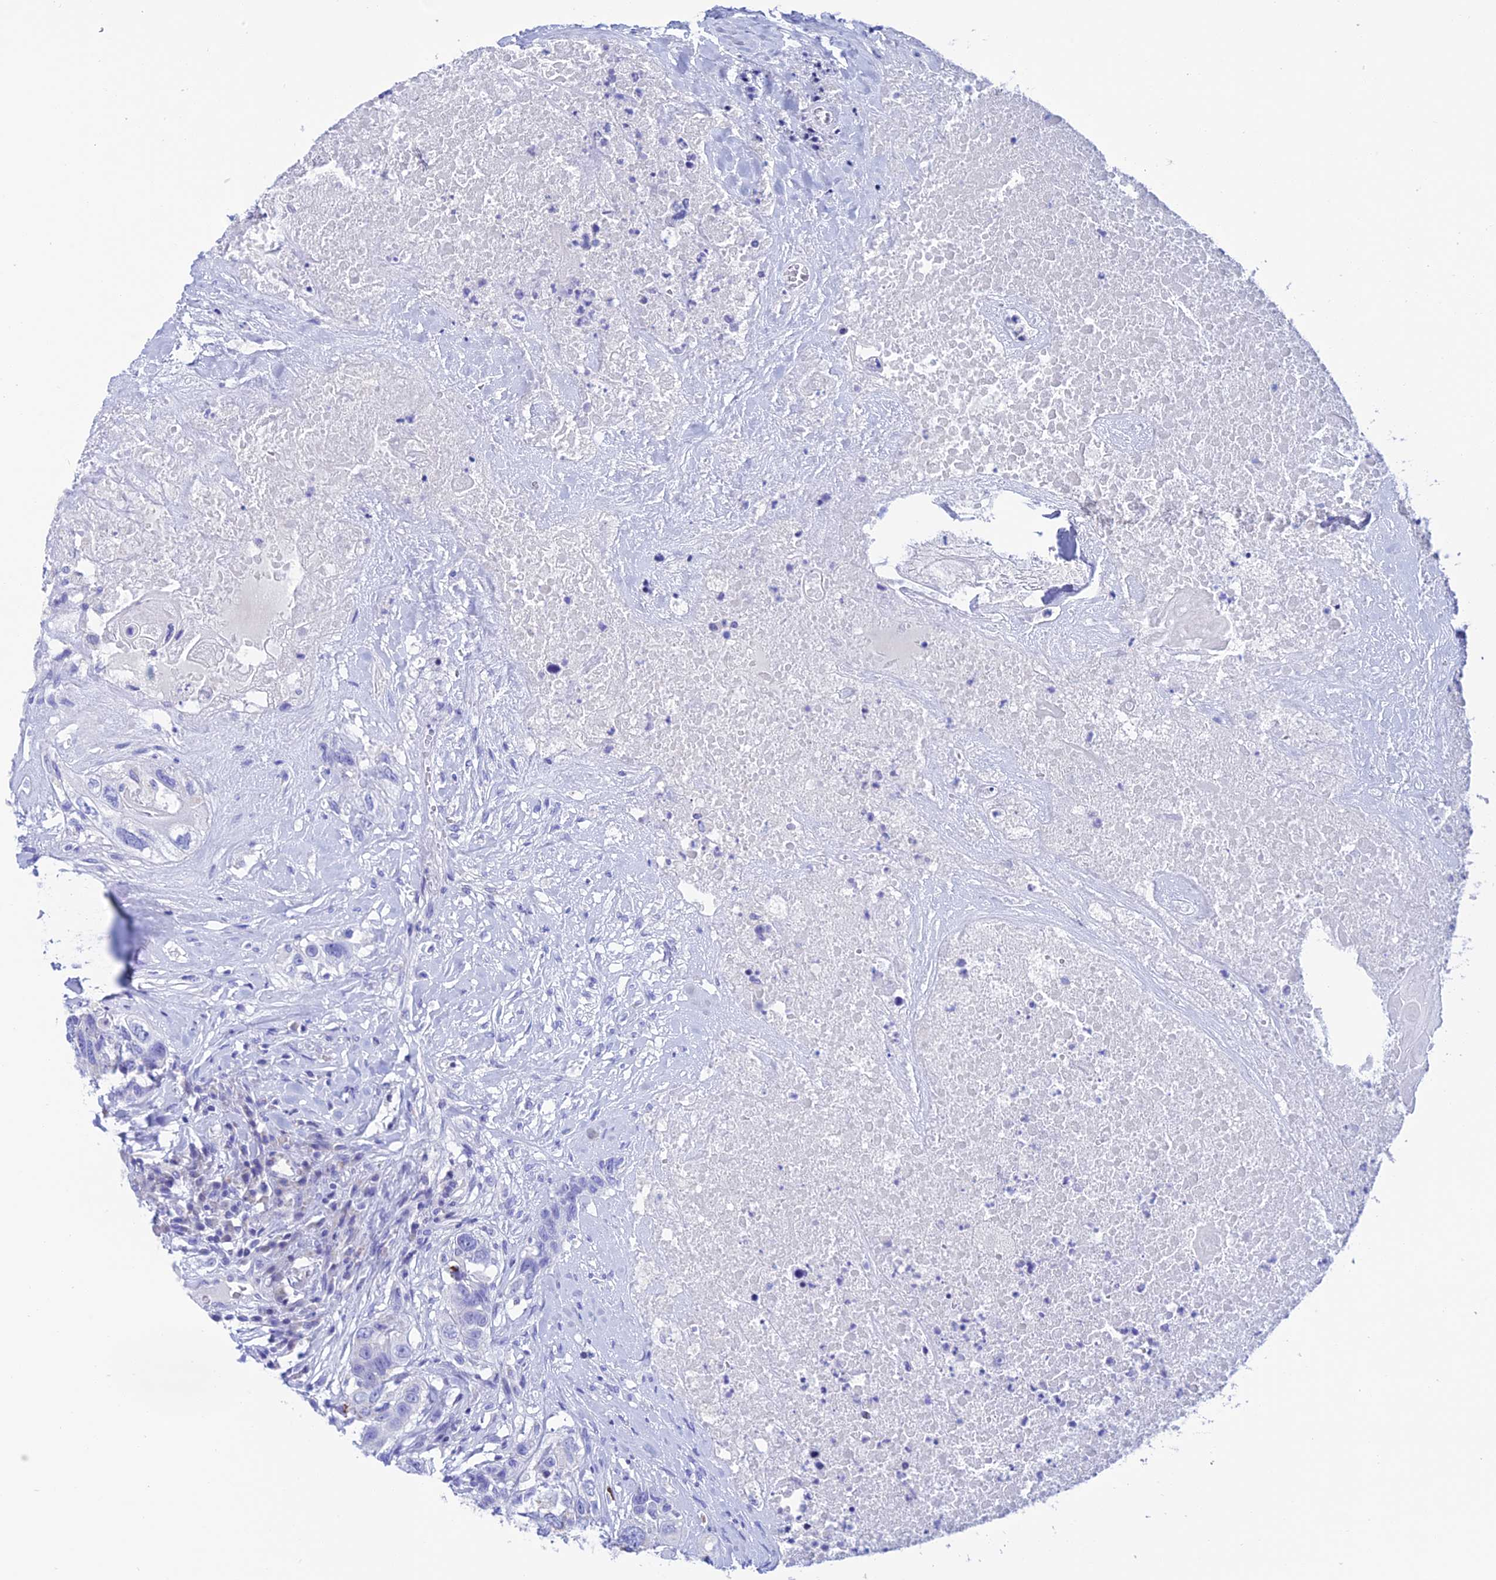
{"staining": {"intensity": "negative", "quantity": "none", "location": "none"}, "tissue": "head and neck cancer", "cell_type": "Tumor cells", "image_type": "cancer", "snomed": [{"axis": "morphology", "description": "Squamous cell carcinoma, NOS"}, {"axis": "topography", "description": "Head-Neck"}], "caption": "An immunohistochemistry (IHC) histopathology image of squamous cell carcinoma (head and neck) is shown. There is no staining in tumor cells of squamous cell carcinoma (head and neck).", "gene": "NXPE4", "patient": {"sex": "male", "age": 66}}